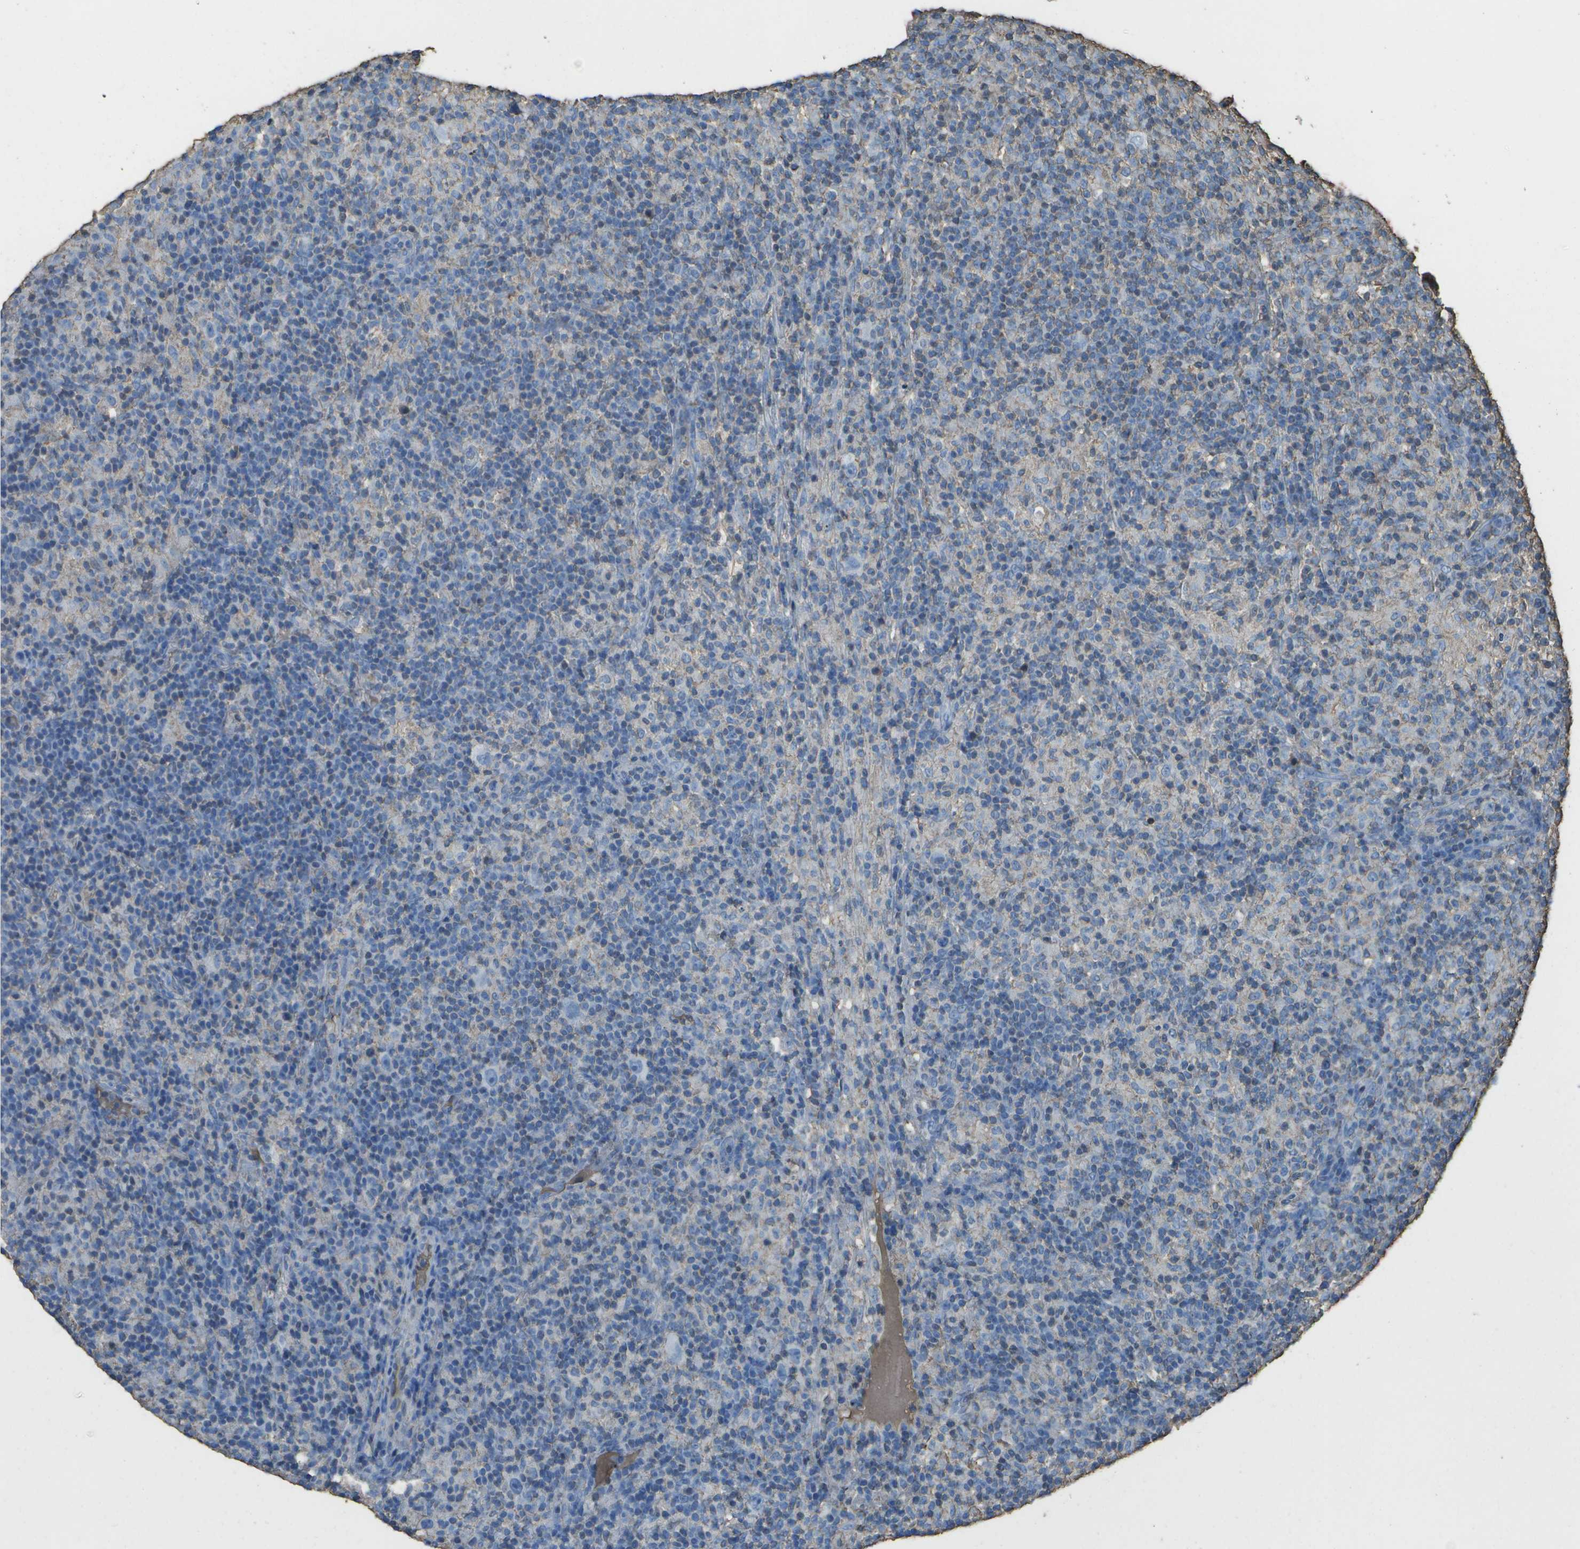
{"staining": {"intensity": "negative", "quantity": "none", "location": "none"}, "tissue": "lymphoma", "cell_type": "Tumor cells", "image_type": "cancer", "snomed": [{"axis": "morphology", "description": "Hodgkin's disease, NOS"}, {"axis": "topography", "description": "Lymph node"}], "caption": "Immunohistochemistry (IHC) of Hodgkin's disease reveals no positivity in tumor cells.", "gene": "CYP4F11", "patient": {"sex": "male", "age": 70}}